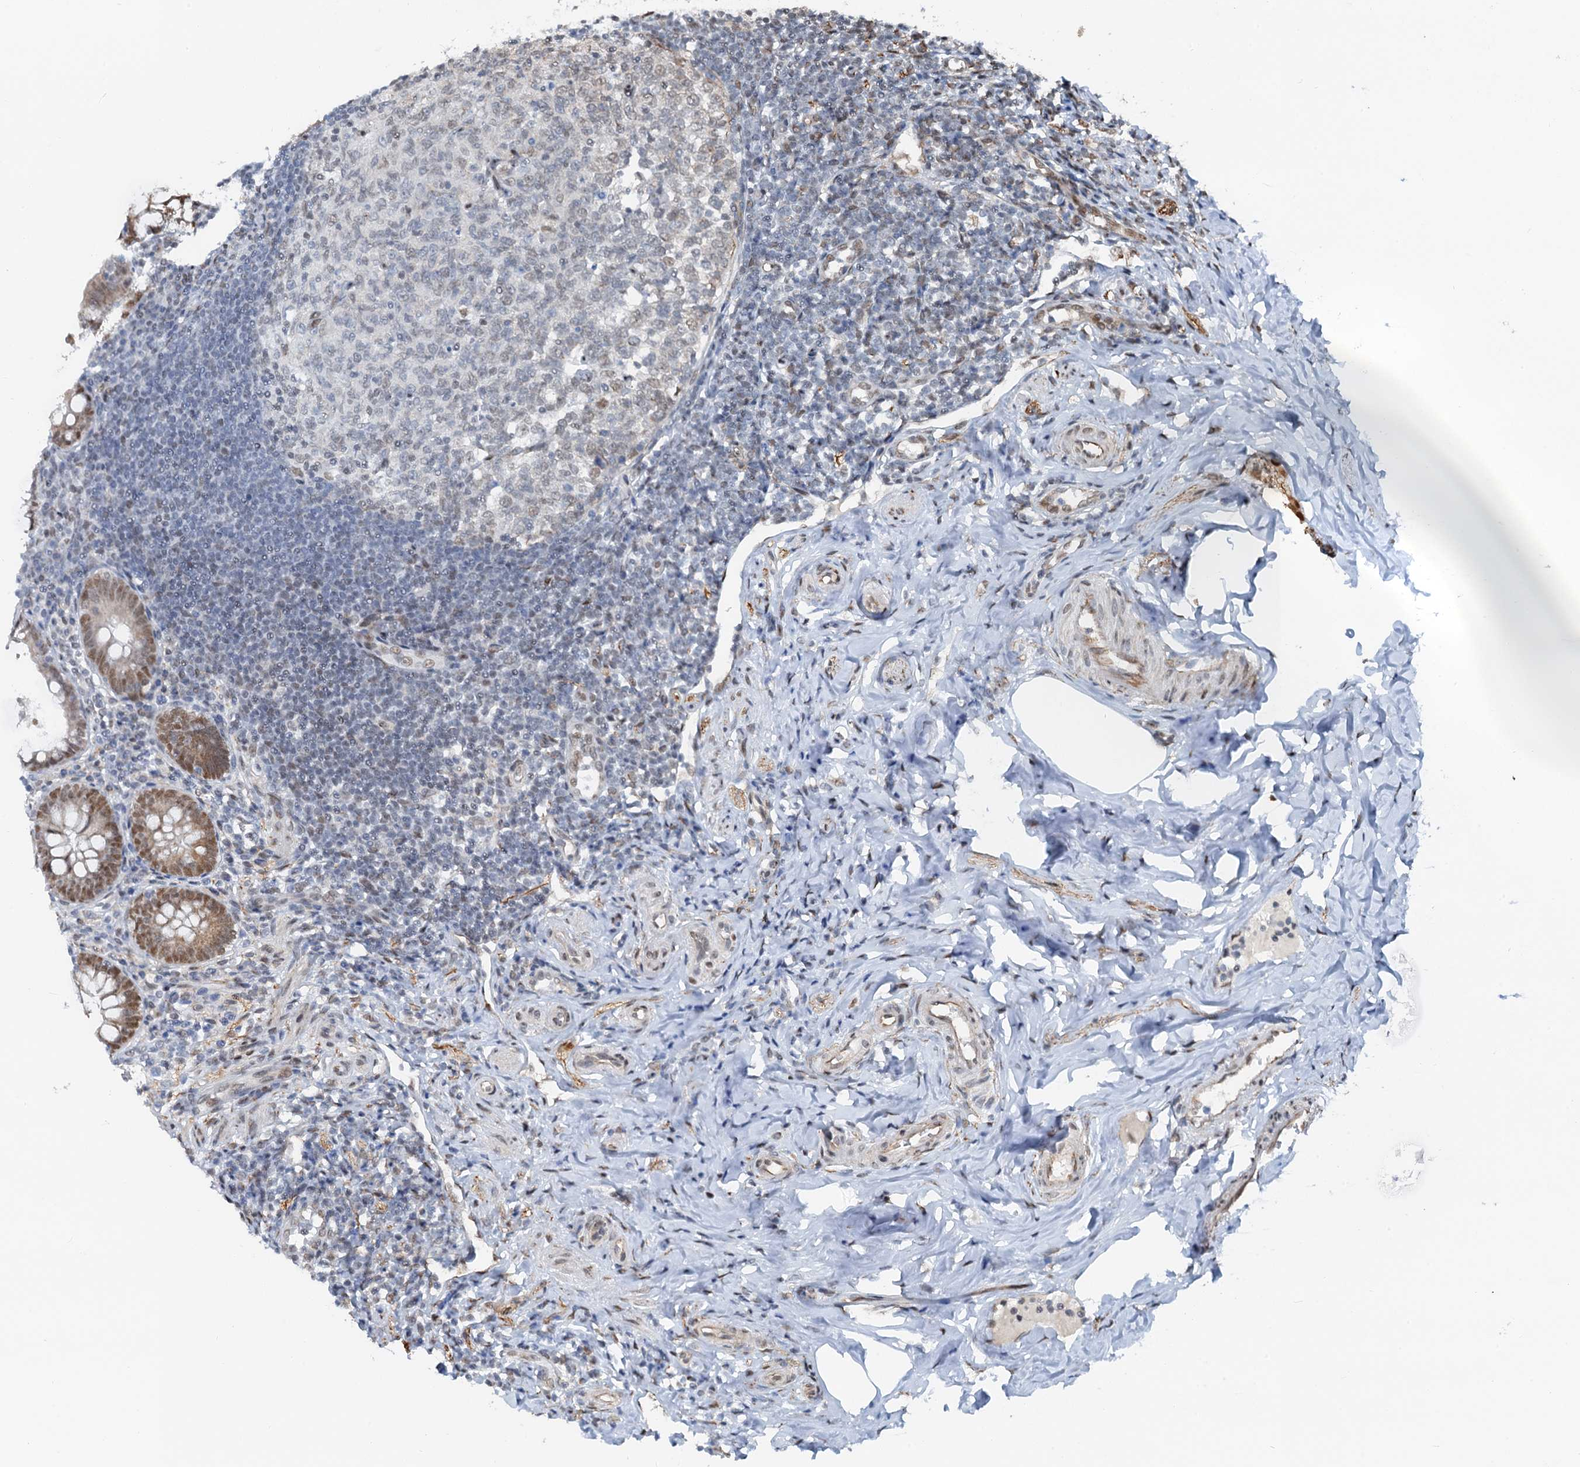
{"staining": {"intensity": "moderate", "quantity": ">75%", "location": "nuclear"}, "tissue": "appendix", "cell_type": "Glandular cells", "image_type": "normal", "snomed": [{"axis": "morphology", "description": "Normal tissue, NOS"}, {"axis": "topography", "description": "Appendix"}], "caption": "Moderate nuclear staining for a protein is identified in approximately >75% of glandular cells of unremarkable appendix using IHC.", "gene": "CFDP1", "patient": {"sex": "female", "age": 33}}